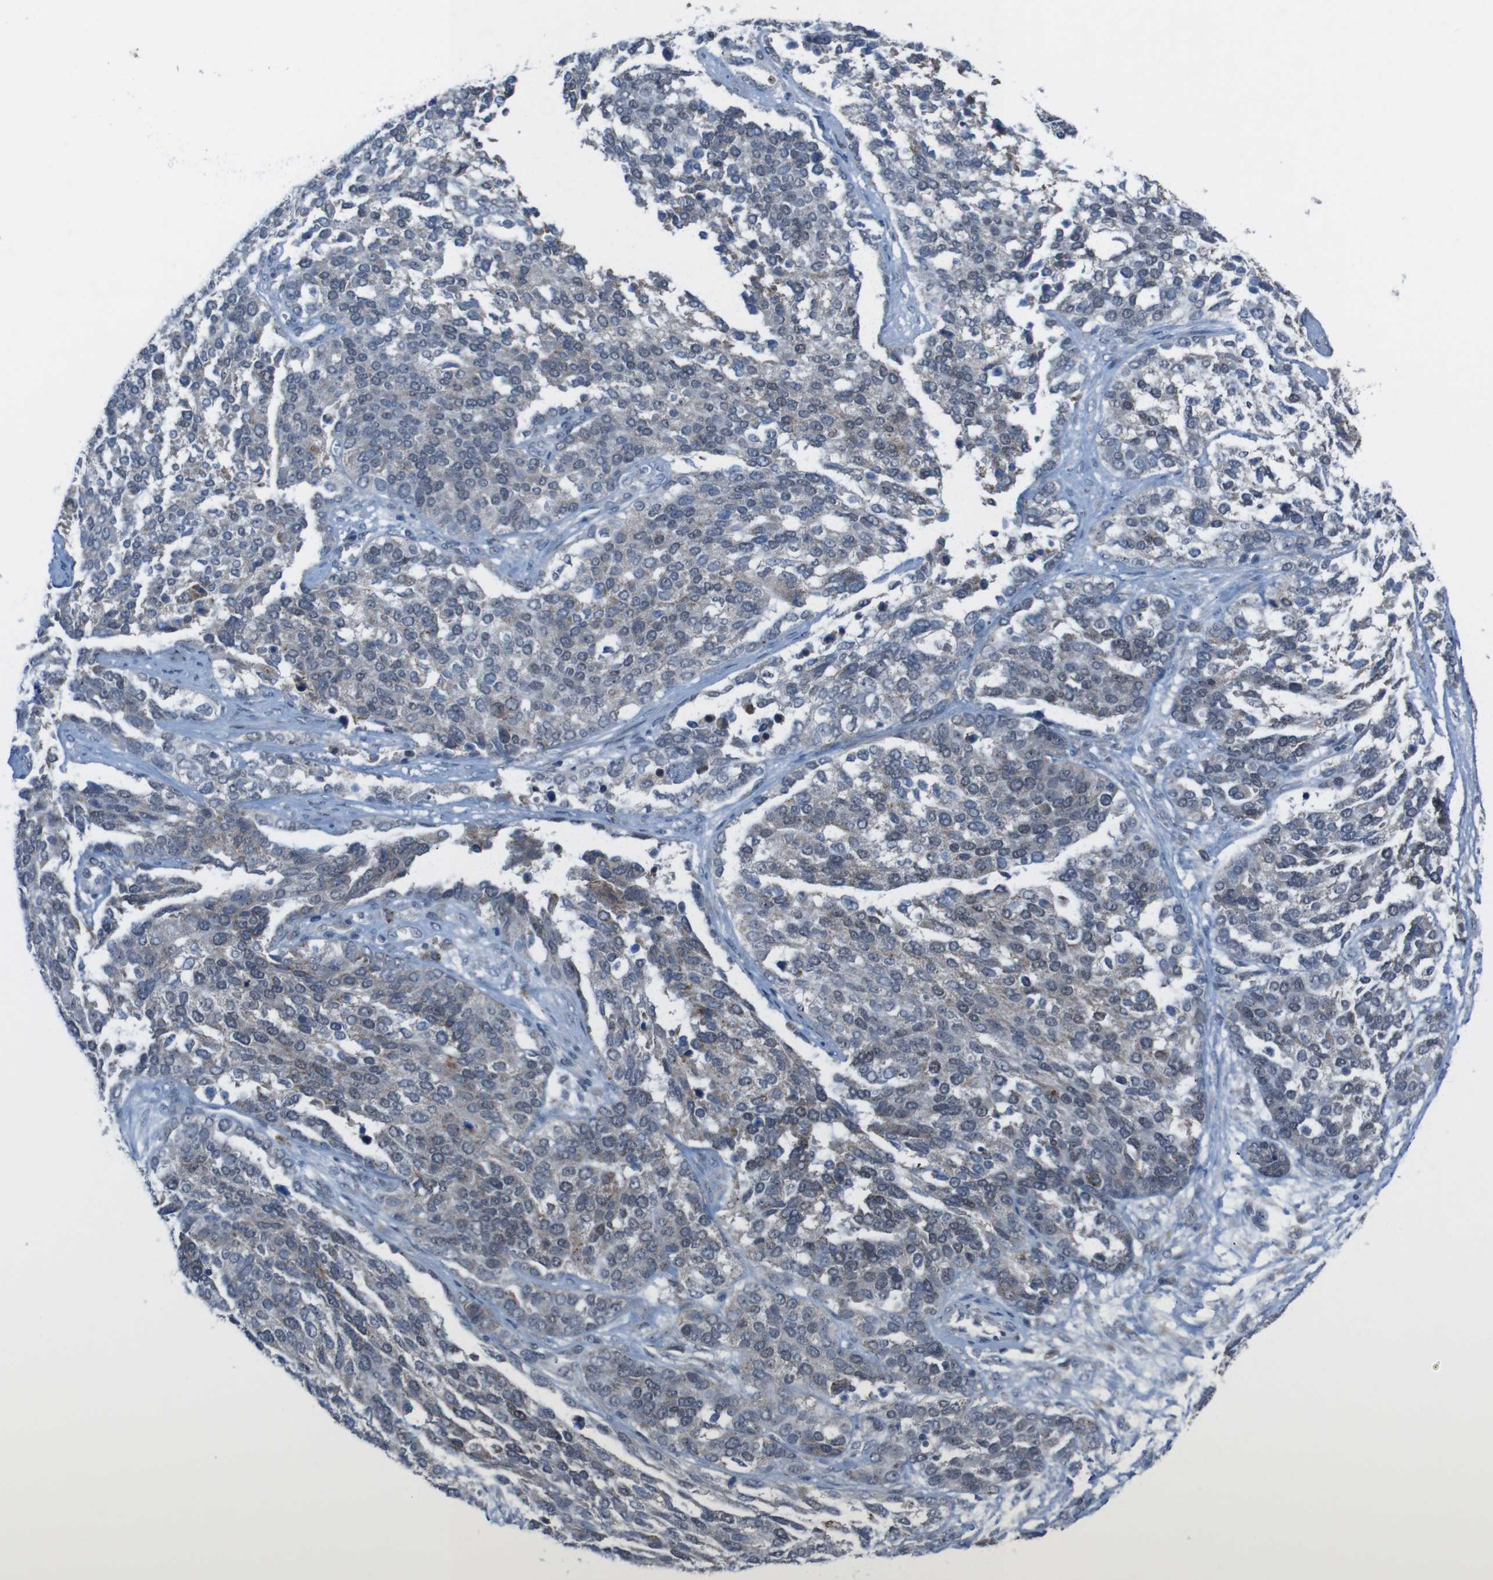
{"staining": {"intensity": "moderate", "quantity": "<25%", "location": "cytoplasmic/membranous"}, "tissue": "ovarian cancer", "cell_type": "Tumor cells", "image_type": "cancer", "snomed": [{"axis": "morphology", "description": "Cystadenocarcinoma, serous, NOS"}, {"axis": "topography", "description": "Ovary"}], "caption": "An immunohistochemistry image of neoplastic tissue is shown. Protein staining in brown highlights moderate cytoplasmic/membranous positivity in serous cystadenocarcinoma (ovarian) within tumor cells. Using DAB (3,3'-diaminobenzidine) (brown) and hematoxylin (blue) stains, captured at high magnification using brightfield microscopy.", "gene": "CDH22", "patient": {"sex": "female", "age": 44}}